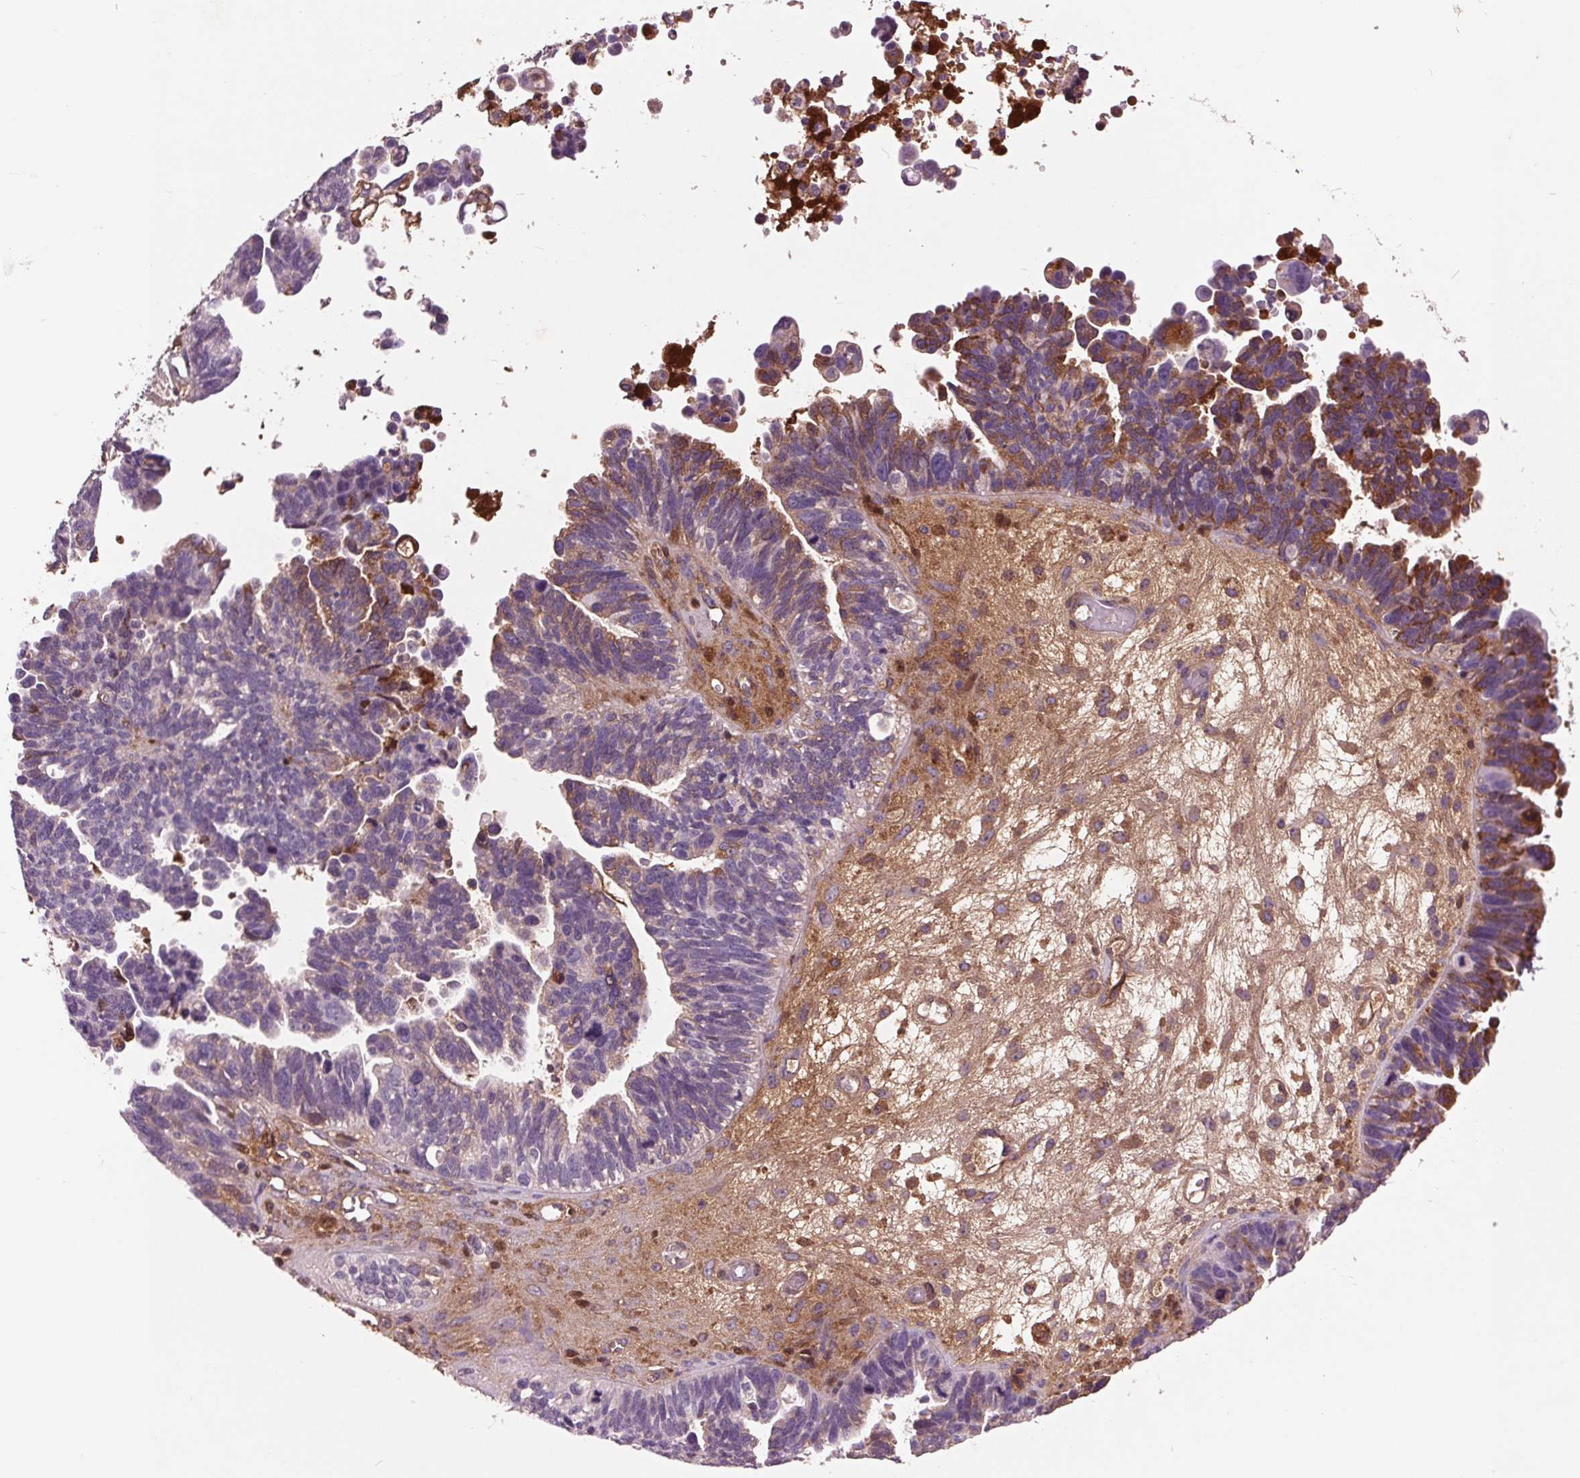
{"staining": {"intensity": "moderate", "quantity": "<25%", "location": "cytoplasmic/membranous"}, "tissue": "ovarian cancer", "cell_type": "Tumor cells", "image_type": "cancer", "snomed": [{"axis": "morphology", "description": "Cystadenocarcinoma, serous, NOS"}, {"axis": "topography", "description": "Ovary"}], "caption": "Ovarian serous cystadenocarcinoma tissue displays moderate cytoplasmic/membranous expression in about <25% of tumor cells, visualized by immunohistochemistry.", "gene": "C6", "patient": {"sex": "female", "age": 60}}